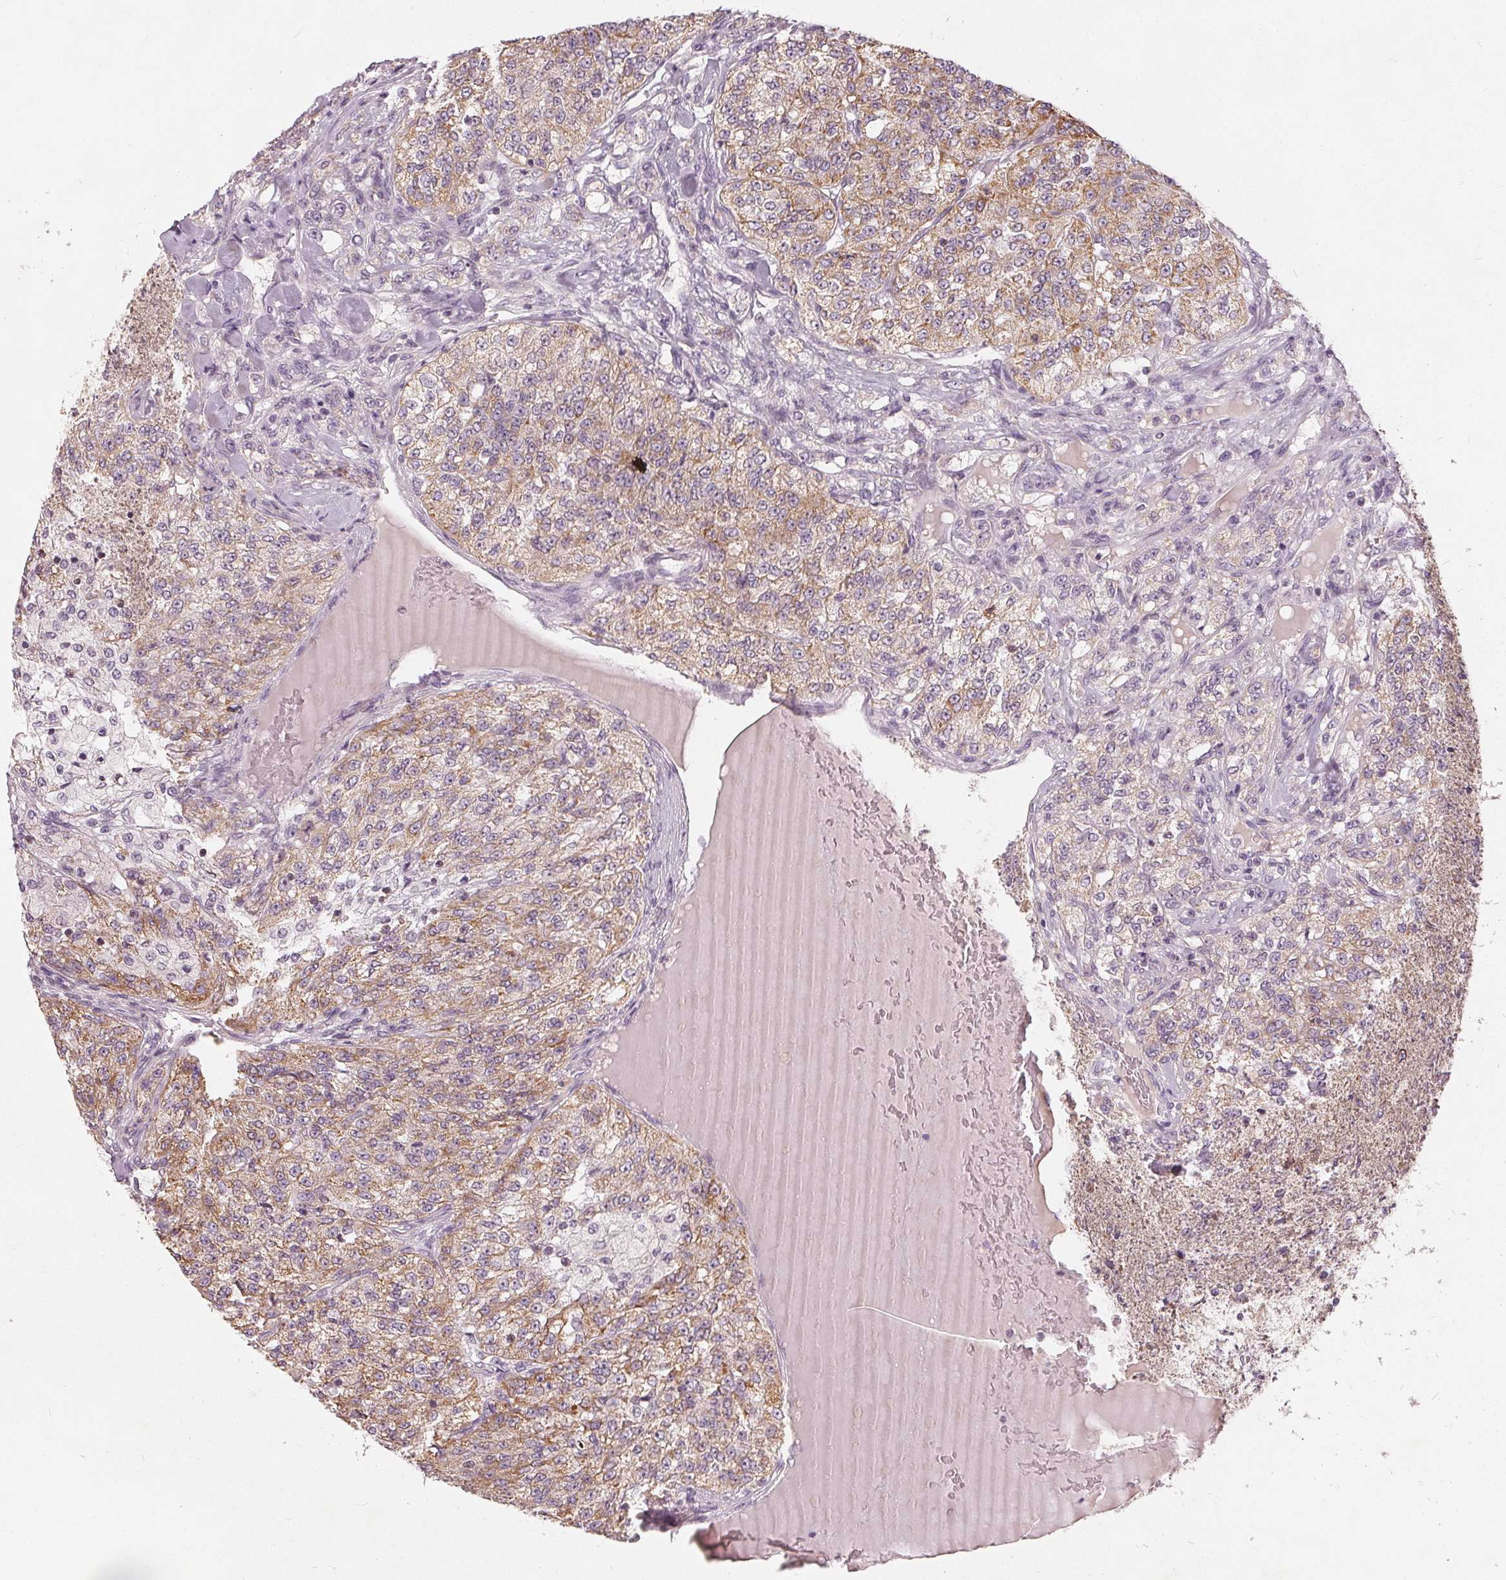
{"staining": {"intensity": "weak", "quantity": ">75%", "location": "cytoplasmic/membranous"}, "tissue": "renal cancer", "cell_type": "Tumor cells", "image_type": "cancer", "snomed": [{"axis": "morphology", "description": "Adenocarcinoma, NOS"}, {"axis": "topography", "description": "Kidney"}], "caption": "Adenocarcinoma (renal) stained with a brown dye demonstrates weak cytoplasmic/membranous positive expression in approximately >75% of tumor cells.", "gene": "TRIM60", "patient": {"sex": "female", "age": 63}}